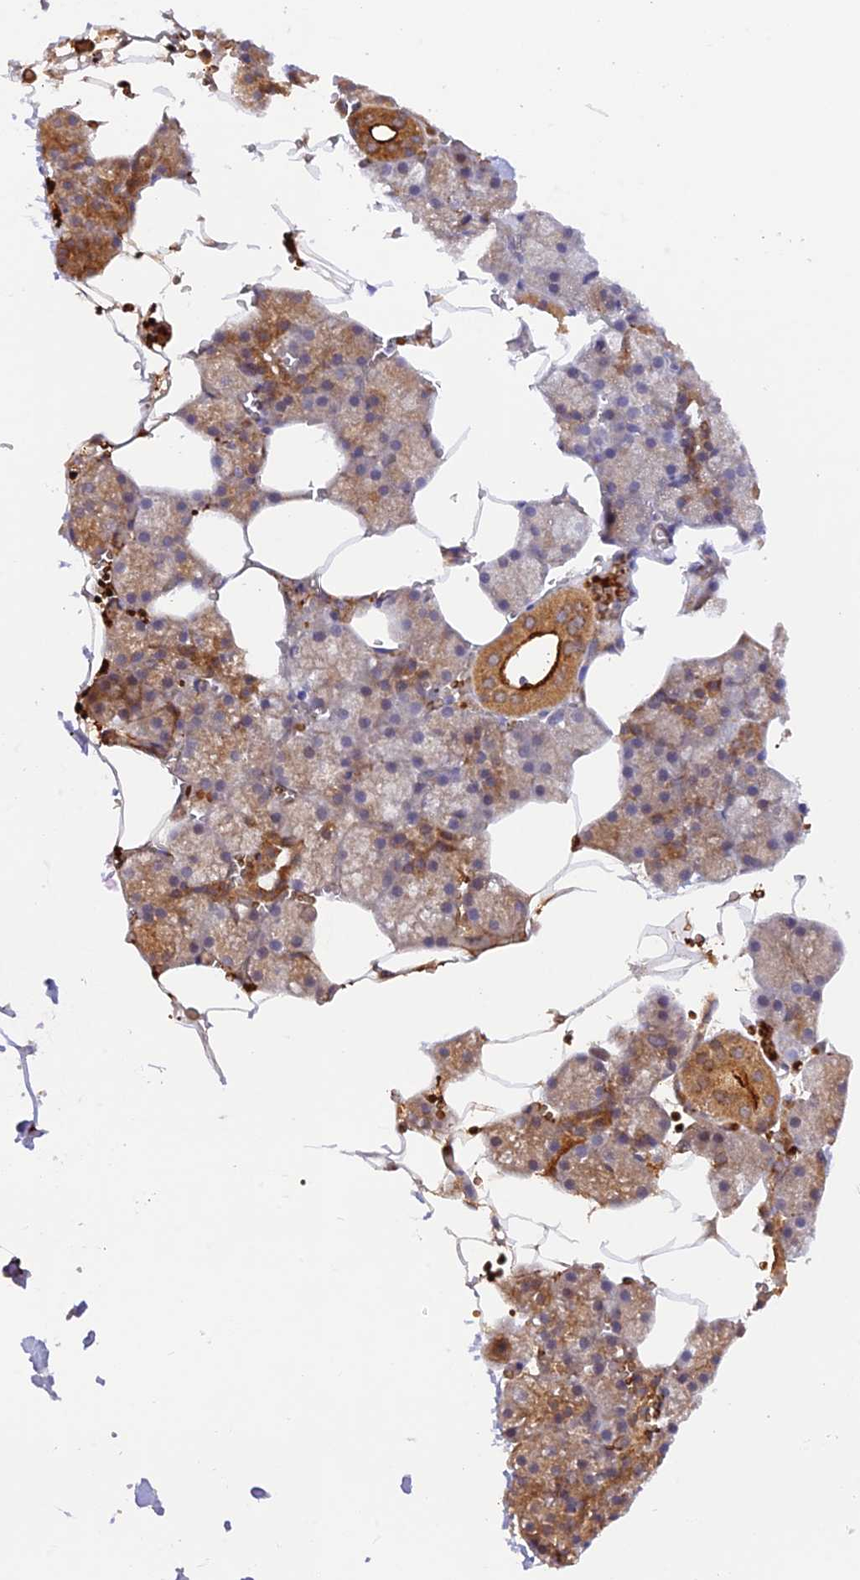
{"staining": {"intensity": "moderate", "quantity": ">75%", "location": "cytoplasmic/membranous"}, "tissue": "salivary gland", "cell_type": "Glandular cells", "image_type": "normal", "snomed": [{"axis": "morphology", "description": "Normal tissue, NOS"}, {"axis": "topography", "description": "Salivary gland"}], "caption": "This histopathology image reveals IHC staining of benign salivary gland, with medium moderate cytoplasmic/membranous expression in approximately >75% of glandular cells.", "gene": "WDFY4", "patient": {"sex": "male", "age": 62}}